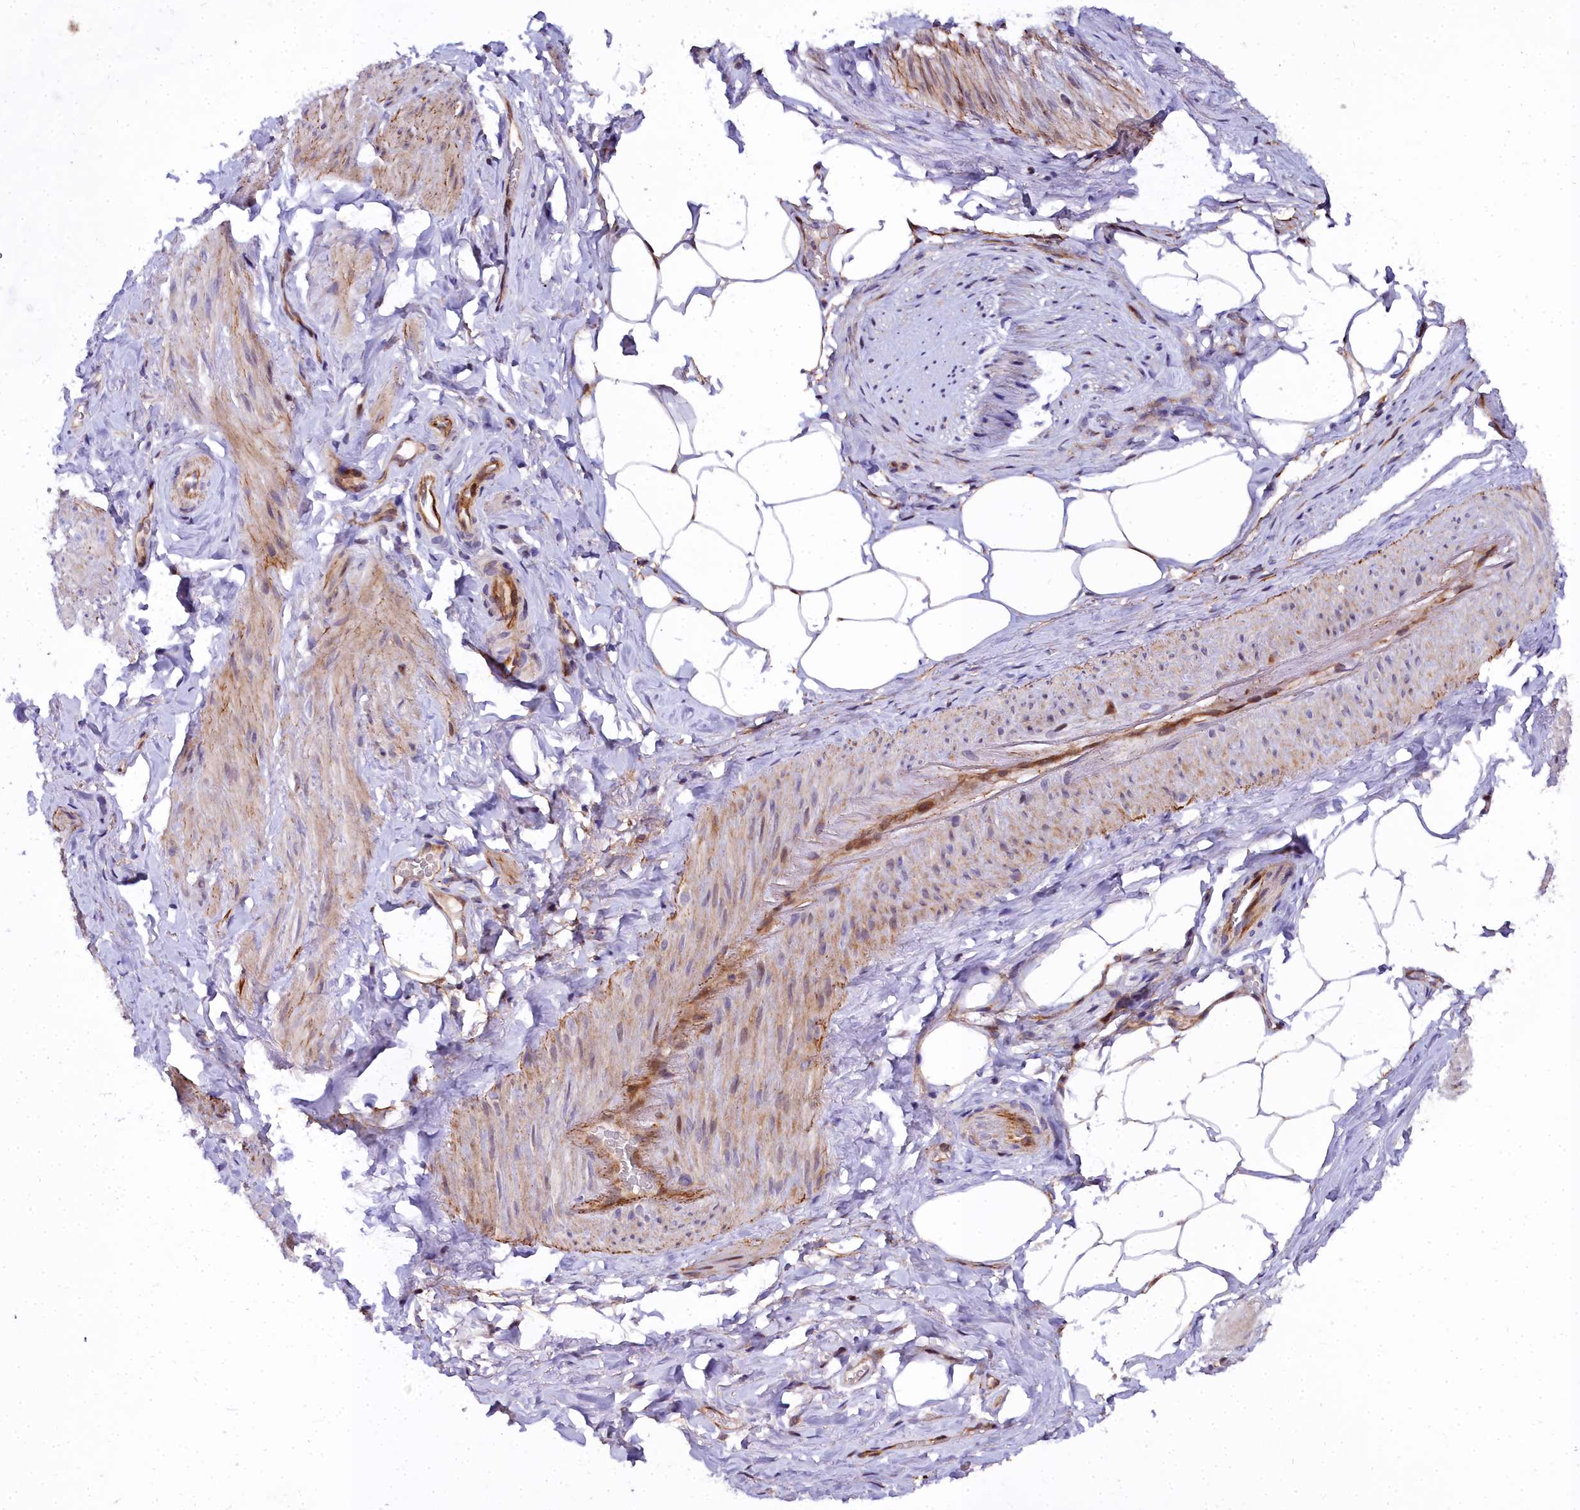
{"staining": {"intensity": "weak", "quantity": "25%-75%", "location": "cytoplasmic/membranous"}, "tissue": "smooth muscle", "cell_type": "Smooth muscle cells", "image_type": "normal", "snomed": [{"axis": "morphology", "description": "Normal tissue, NOS"}, {"axis": "topography", "description": "Smooth muscle"}, {"axis": "topography", "description": "Peripheral nerve tissue"}], "caption": "Benign smooth muscle shows weak cytoplasmic/membranous staining in about 25%-75% of smooth muscle cells, visualized by immunohistochemistry.", "gene": "MRPS11", "patient": {"sex": "male", "age": 69}}